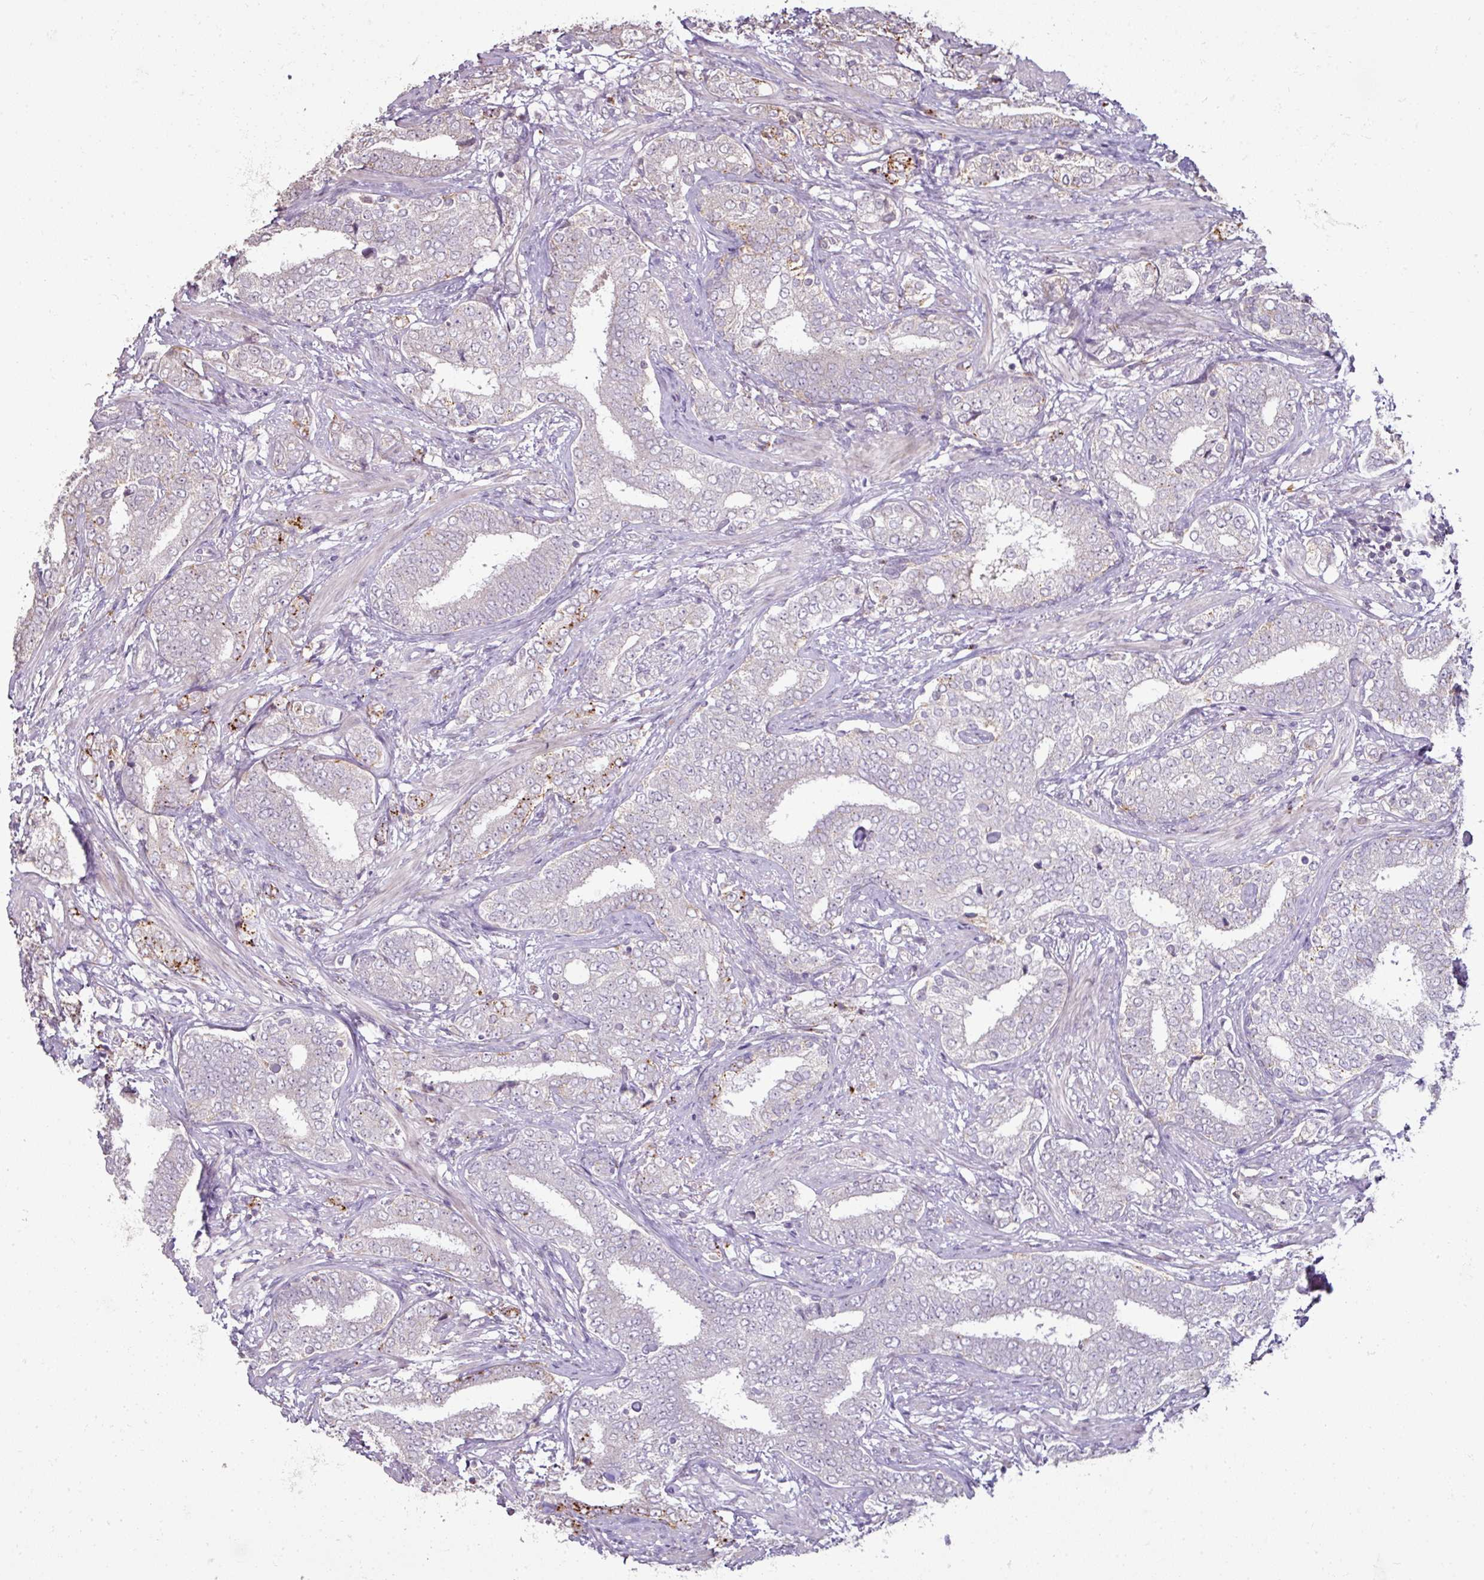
{"staining": {"intensity": "moderate", "quantity": "<25%", "location": "cytoplasmic/membranous"}, "tissue": "prostate cancer", "cell_type": "Tumor cells", "image_type": "cancer", "snomed": [{"axis": "morphology", "description": "Adenocarcinoma, High grade"}, {"axis": "topography", "description": "Prostate"}], "caption": "There is low levels of moderate cytoplasmic/membranous expression in tumor cells of prostate cancer, as demonstrated by immunohistochemical staining (brown color).", "gene": "CXCR5", "patient": {"sex": "male", "age": 72}}